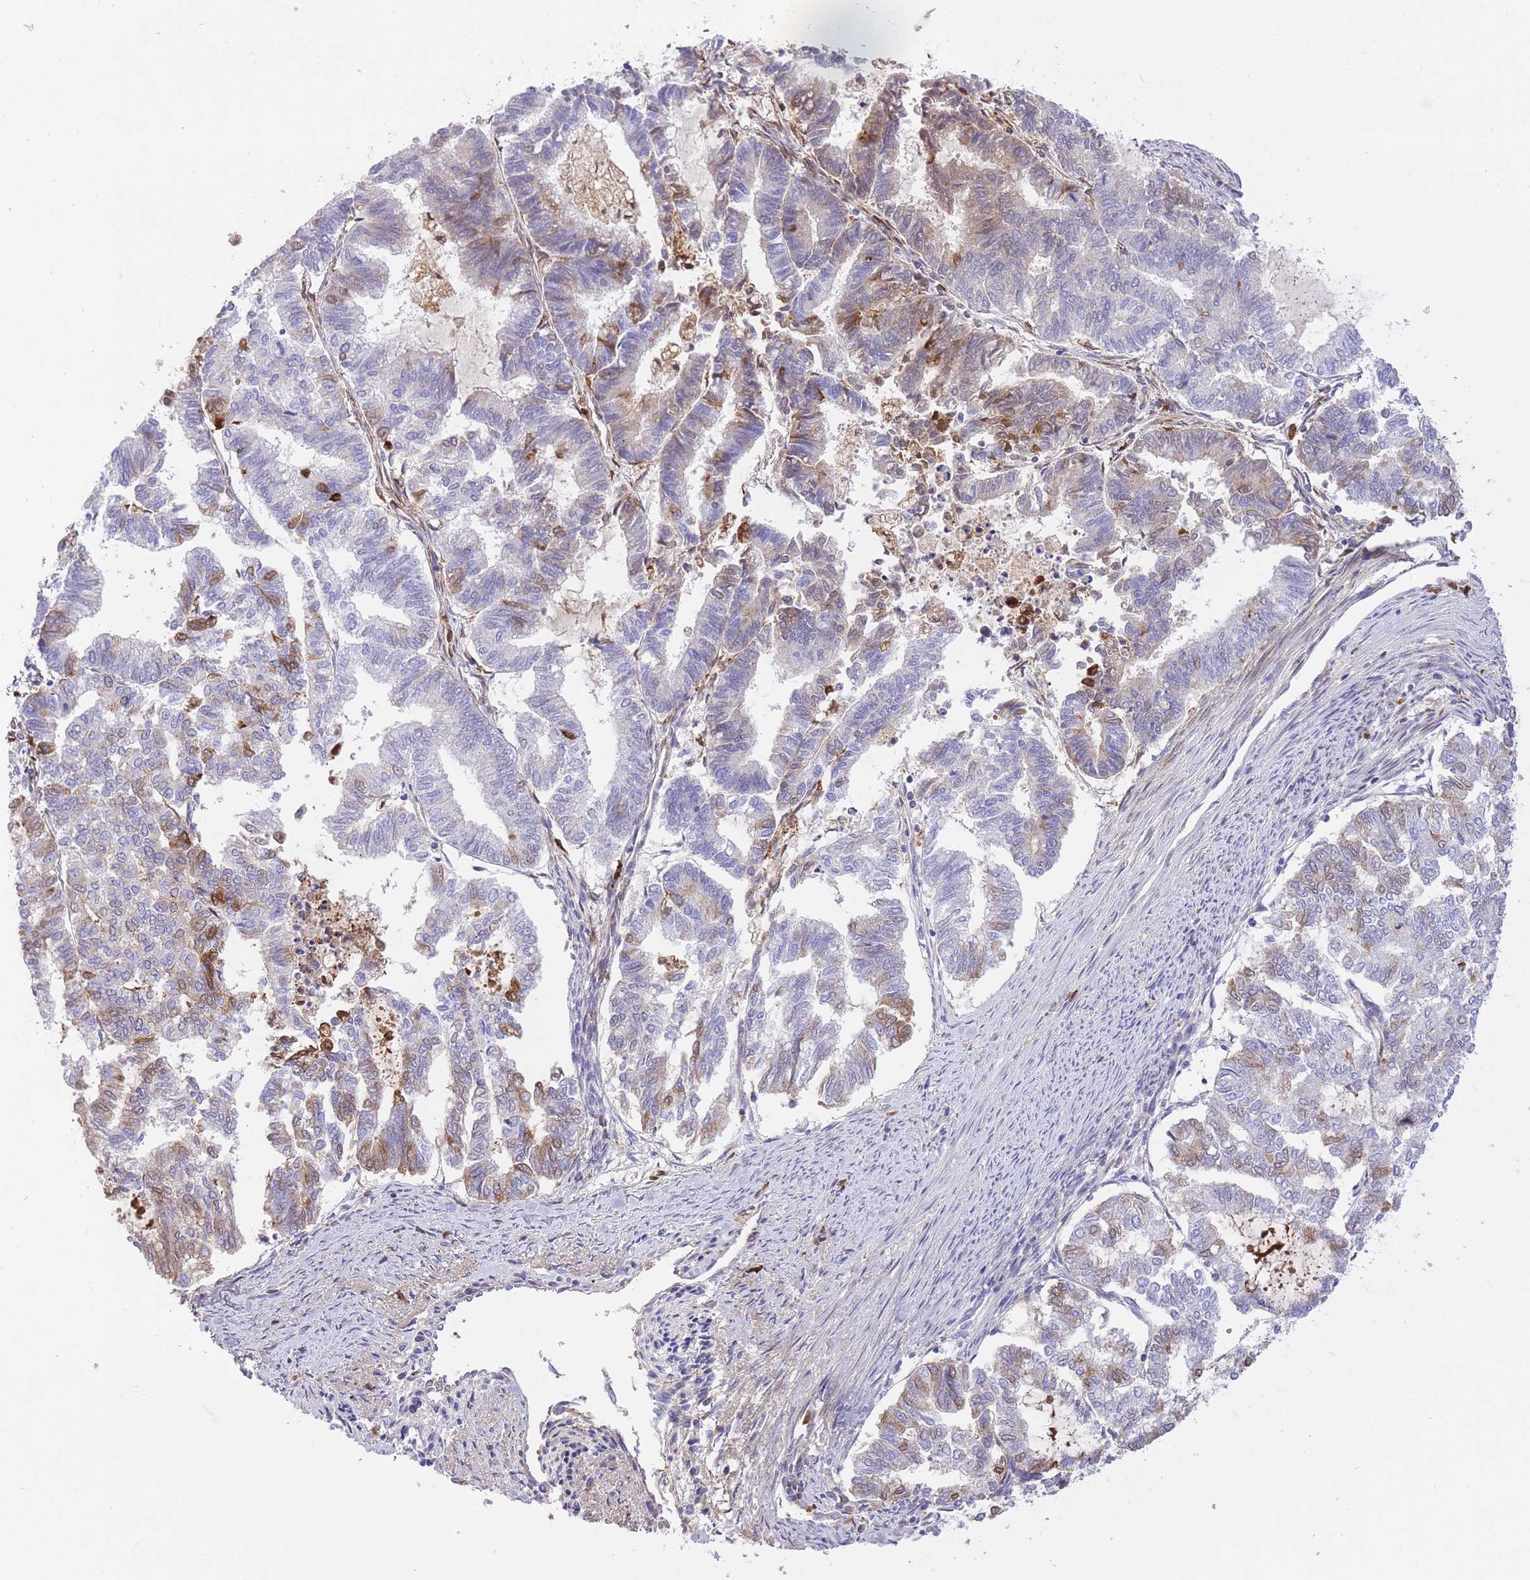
{"staining": {"intensity": "moderate", "quantity": "<25%", "location": "cytoplasmic/membranous"}, "tissue": "endometrial cancer", "cell_type": "Tumor cells", "image_type": "cancer", "snomed": [{"axis": "morphology", "description": "Adenocarcinoma, NOS"}, {"axis": "topography", "description": "Endometrium"}], "caption": "Immunohistochemical staining of human endometrial adenocarcinoma reveals low levels of moderate cytoplasmic/membranous staining in approximately <25% of tumor cells.", "gene": "HRG", "patient": {"sex": "female", "age": 79}}